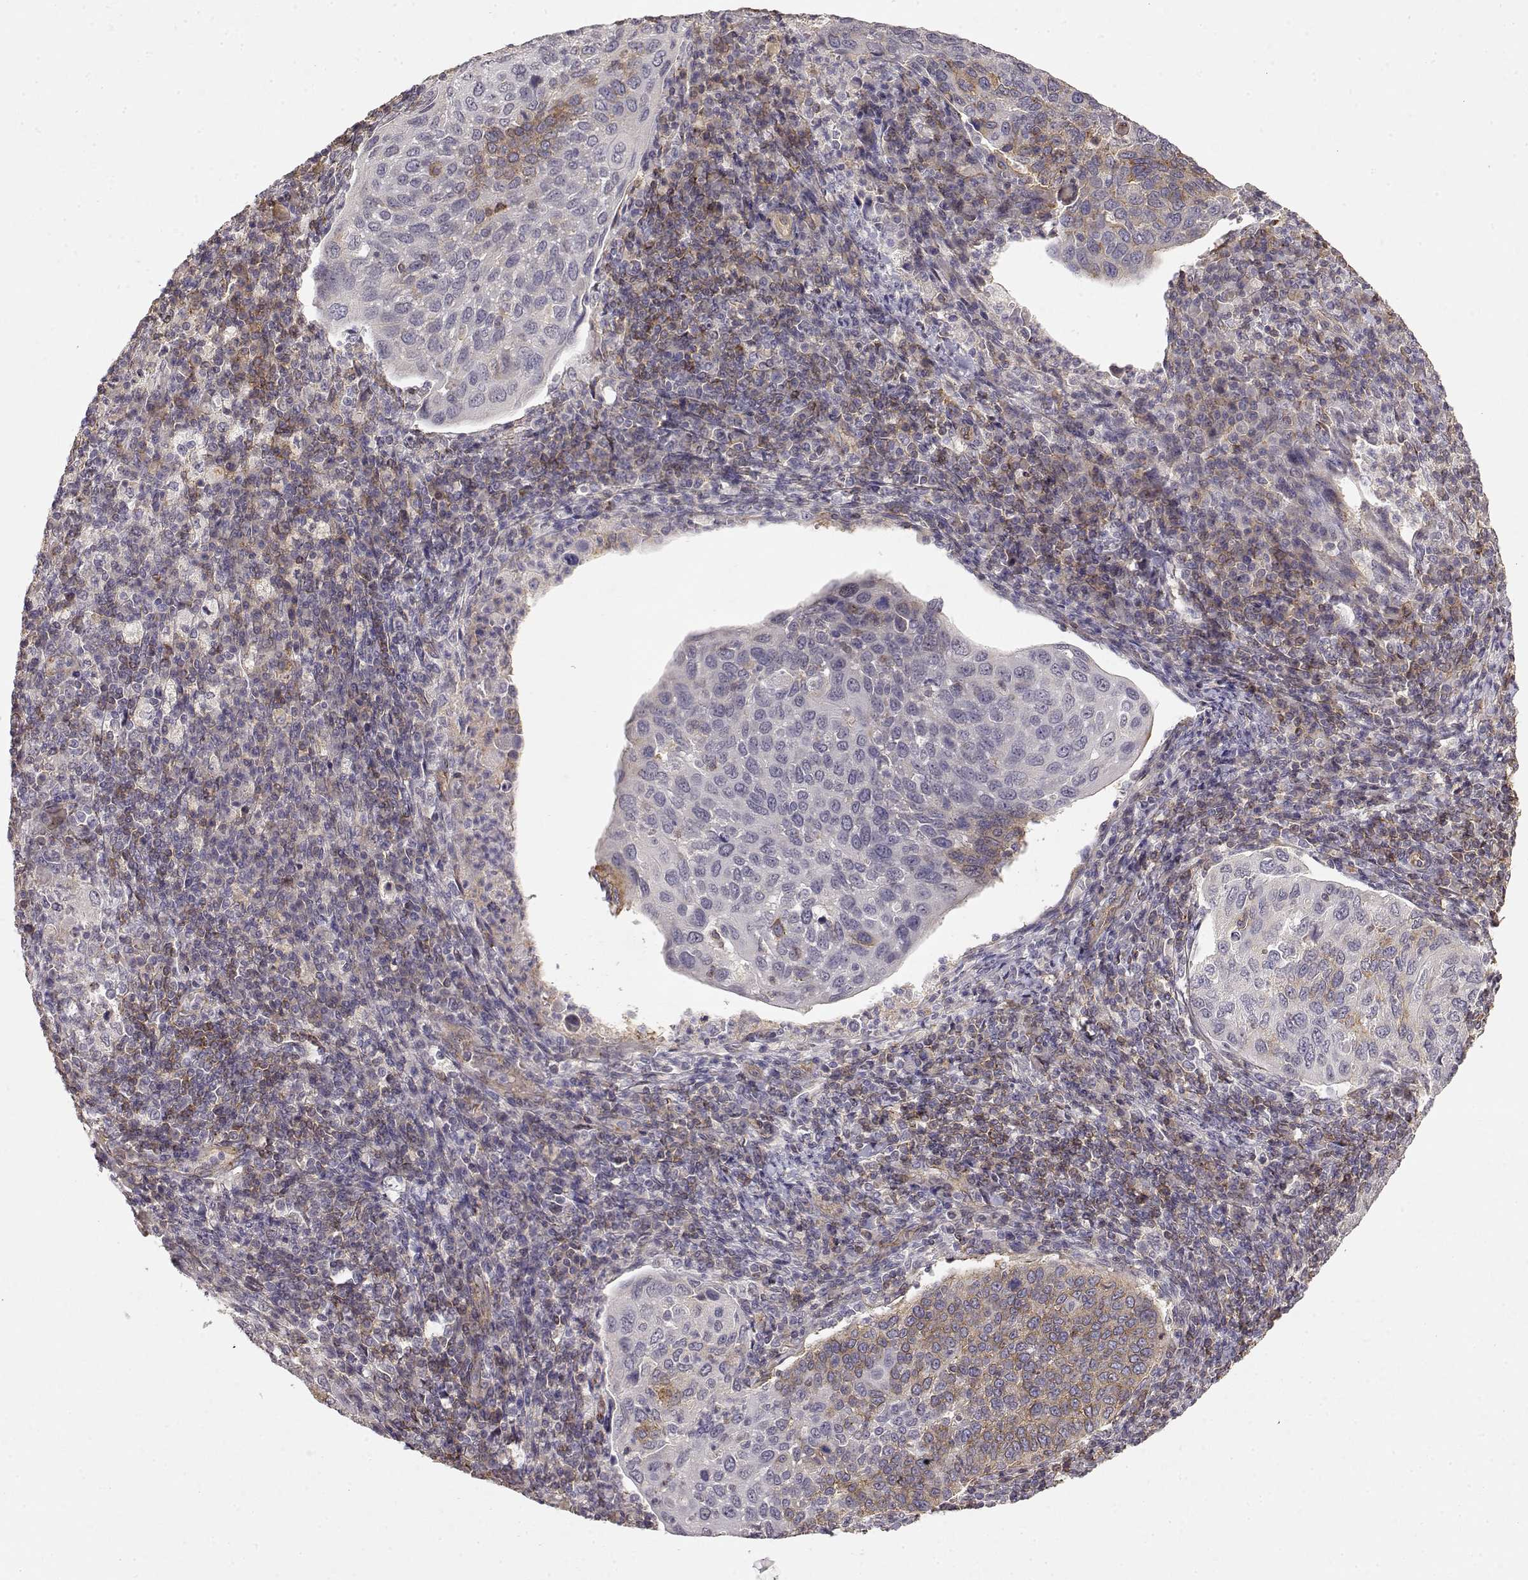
{"staining": {"intensity": "weak", "quantity": "<25%", "location": "cytoplasmic/membranous"}, "tissue": "cervical cancer", "cell_type": "Tumor cells", "image_type": "cancer", "snomed": [{"axis": "morphology", "description": "Squamous cell carcinoma, NOS"}, {"axis": "topography", "description": "Cervix"}], "caption": "Tumor cells are negative for brown protein staining in squamous cell carcinoma (cervical). The staining is performed using DAB brown chromogen with nuclei counter-stained in using hematoxylin.", "gene": "IFITM1", "patient": {"sex": "female", "age": 54}}